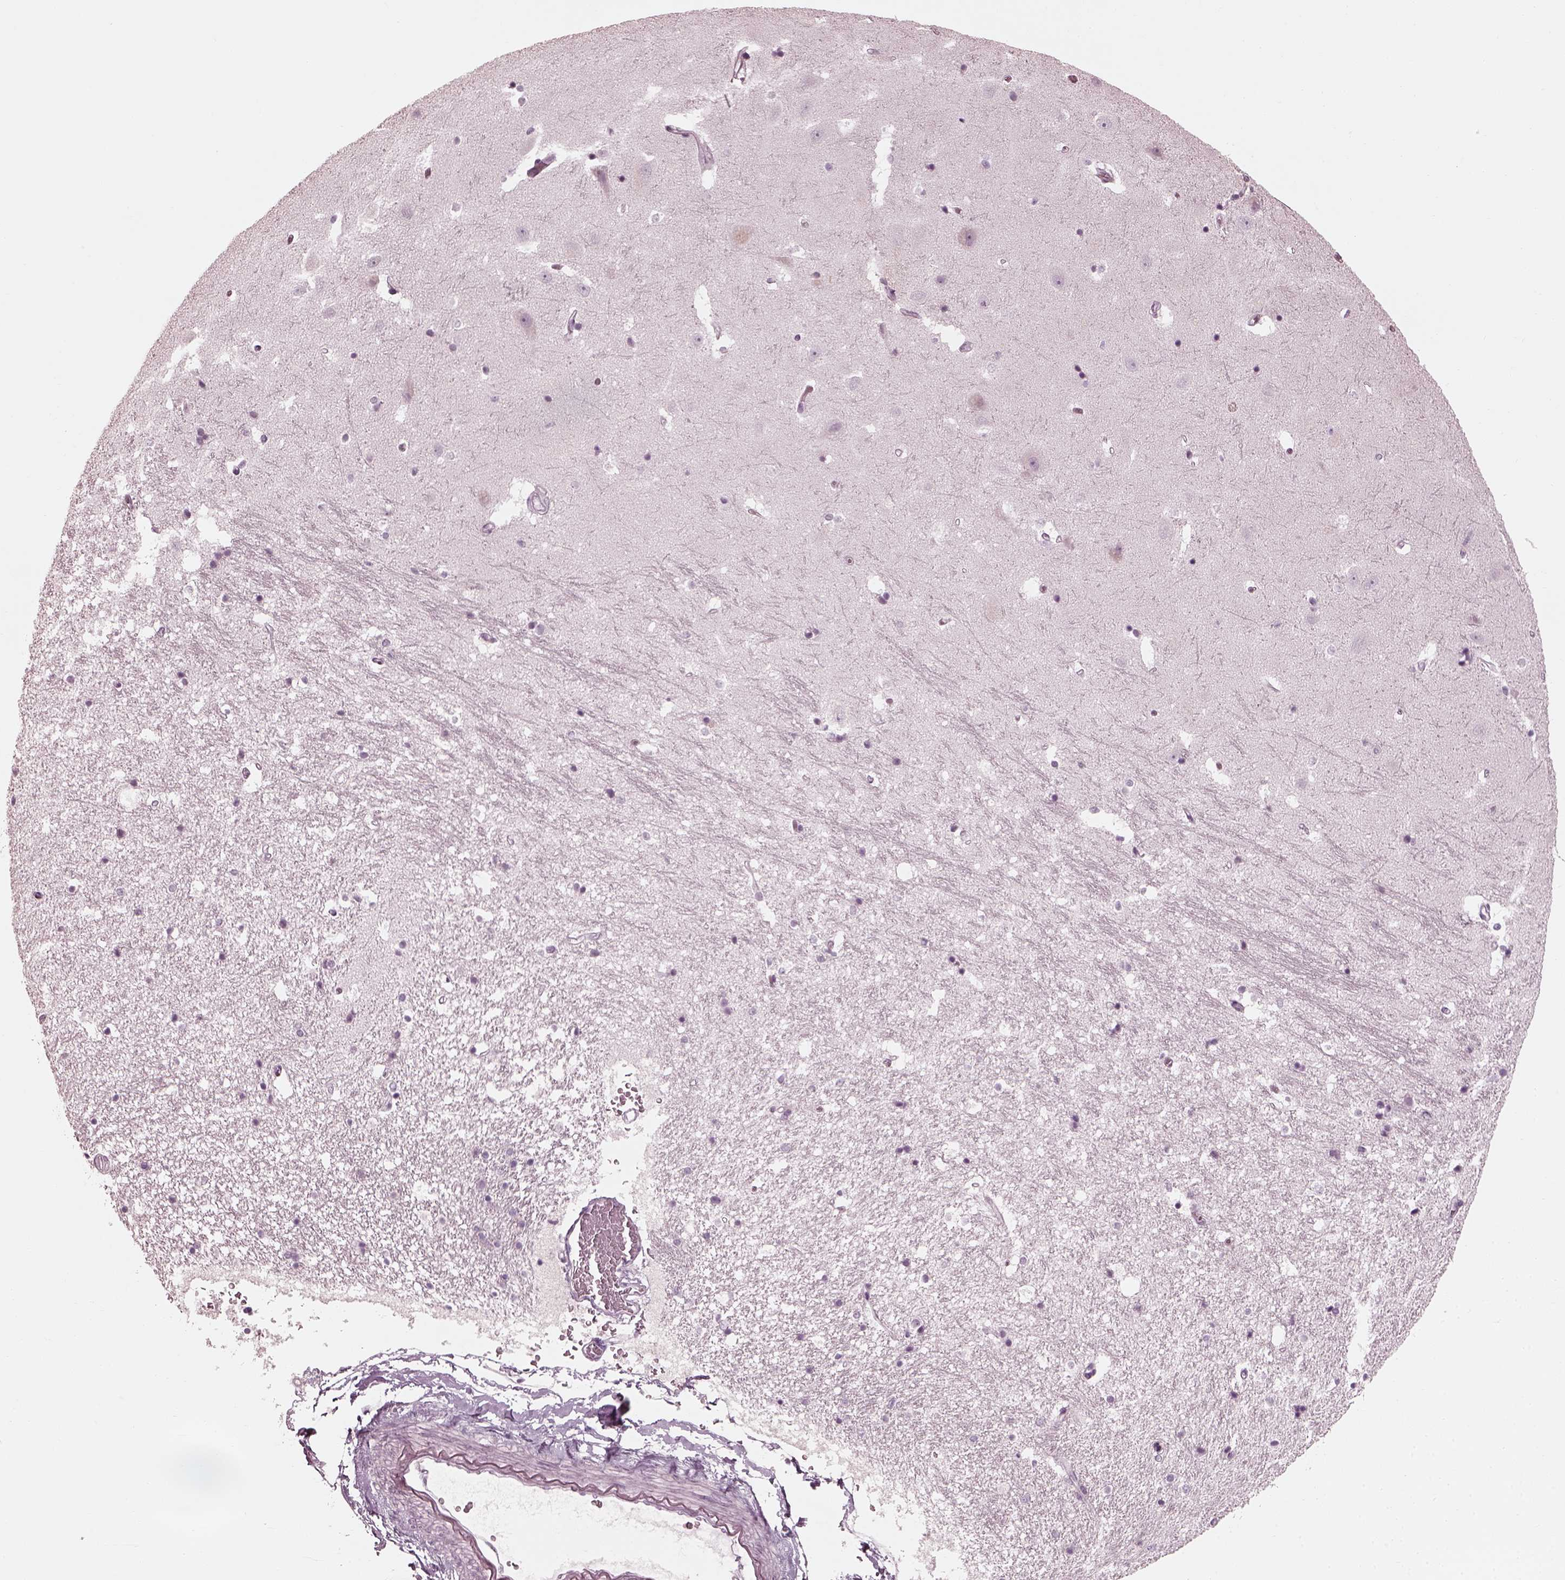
{"staining": {"intensity": "negative", "quantity": "none", "location": "none"}, "tissue": "hippocampus", "cell_type": "Glial cells", "image_type": "normal", "snomed": [{"axis": "morphology", "description": "Normal tissue, NOS"}, {"axis": "topography", "description": "Hippocampus"}], "caption": "This is an immunohistochemistry image of unremarkable hippocampus. There is no expression in glial cells.", "gene": "SAXO2", "patient": {"sex": "male", "age": 44}}